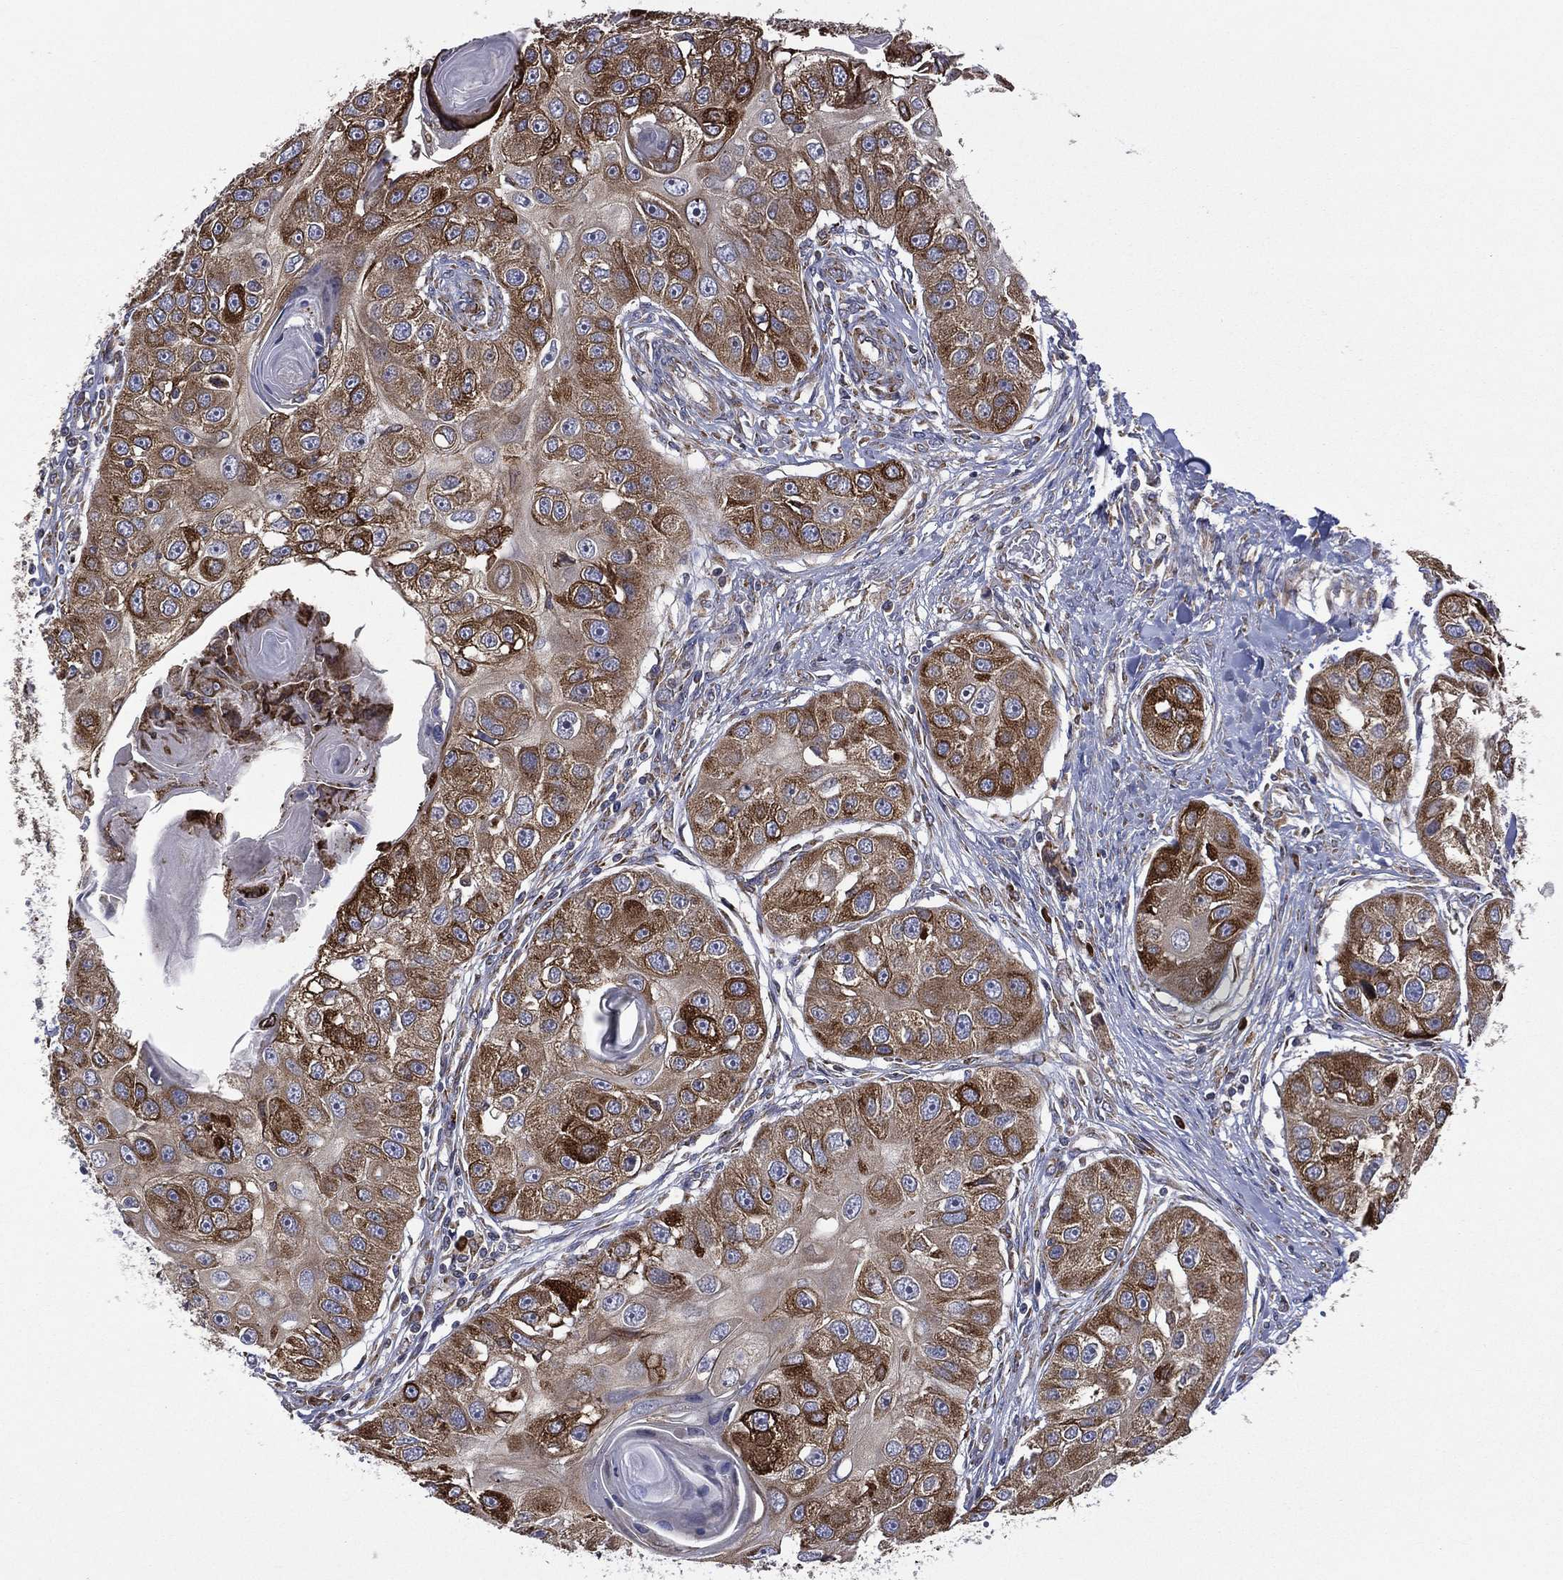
{"staining": {"intensity": "strong", "quantity": ">75%", "location": "cytoplasmic/membranous"}, "tissue": "head and neck cancer", "cell_type": "Tumor cells", "image_type": "cancer", "snomed": [{"axis": "morphology", "description": "Normal tissue, NOS"}, {"axis": "morphology", "description": "Squamous cell carcinoma, NOS"}, {"axis": "topography", "description": "Skeletal muscle"}, {"axis": "topography", "description": "Head-Neck"}], "caption": "The photomicrograph displays immunohistochemical staining of head and neck cancer. There is strong cytoplasmic/membranous positivity is seen in approximately >75% of tumor cells. (DAB (3,3'-diaminobenzidine) IHC with brightfield microscopy, high magnification).", "gene": "C20orf96", "patient": {"sex": "male", "age": 51}}